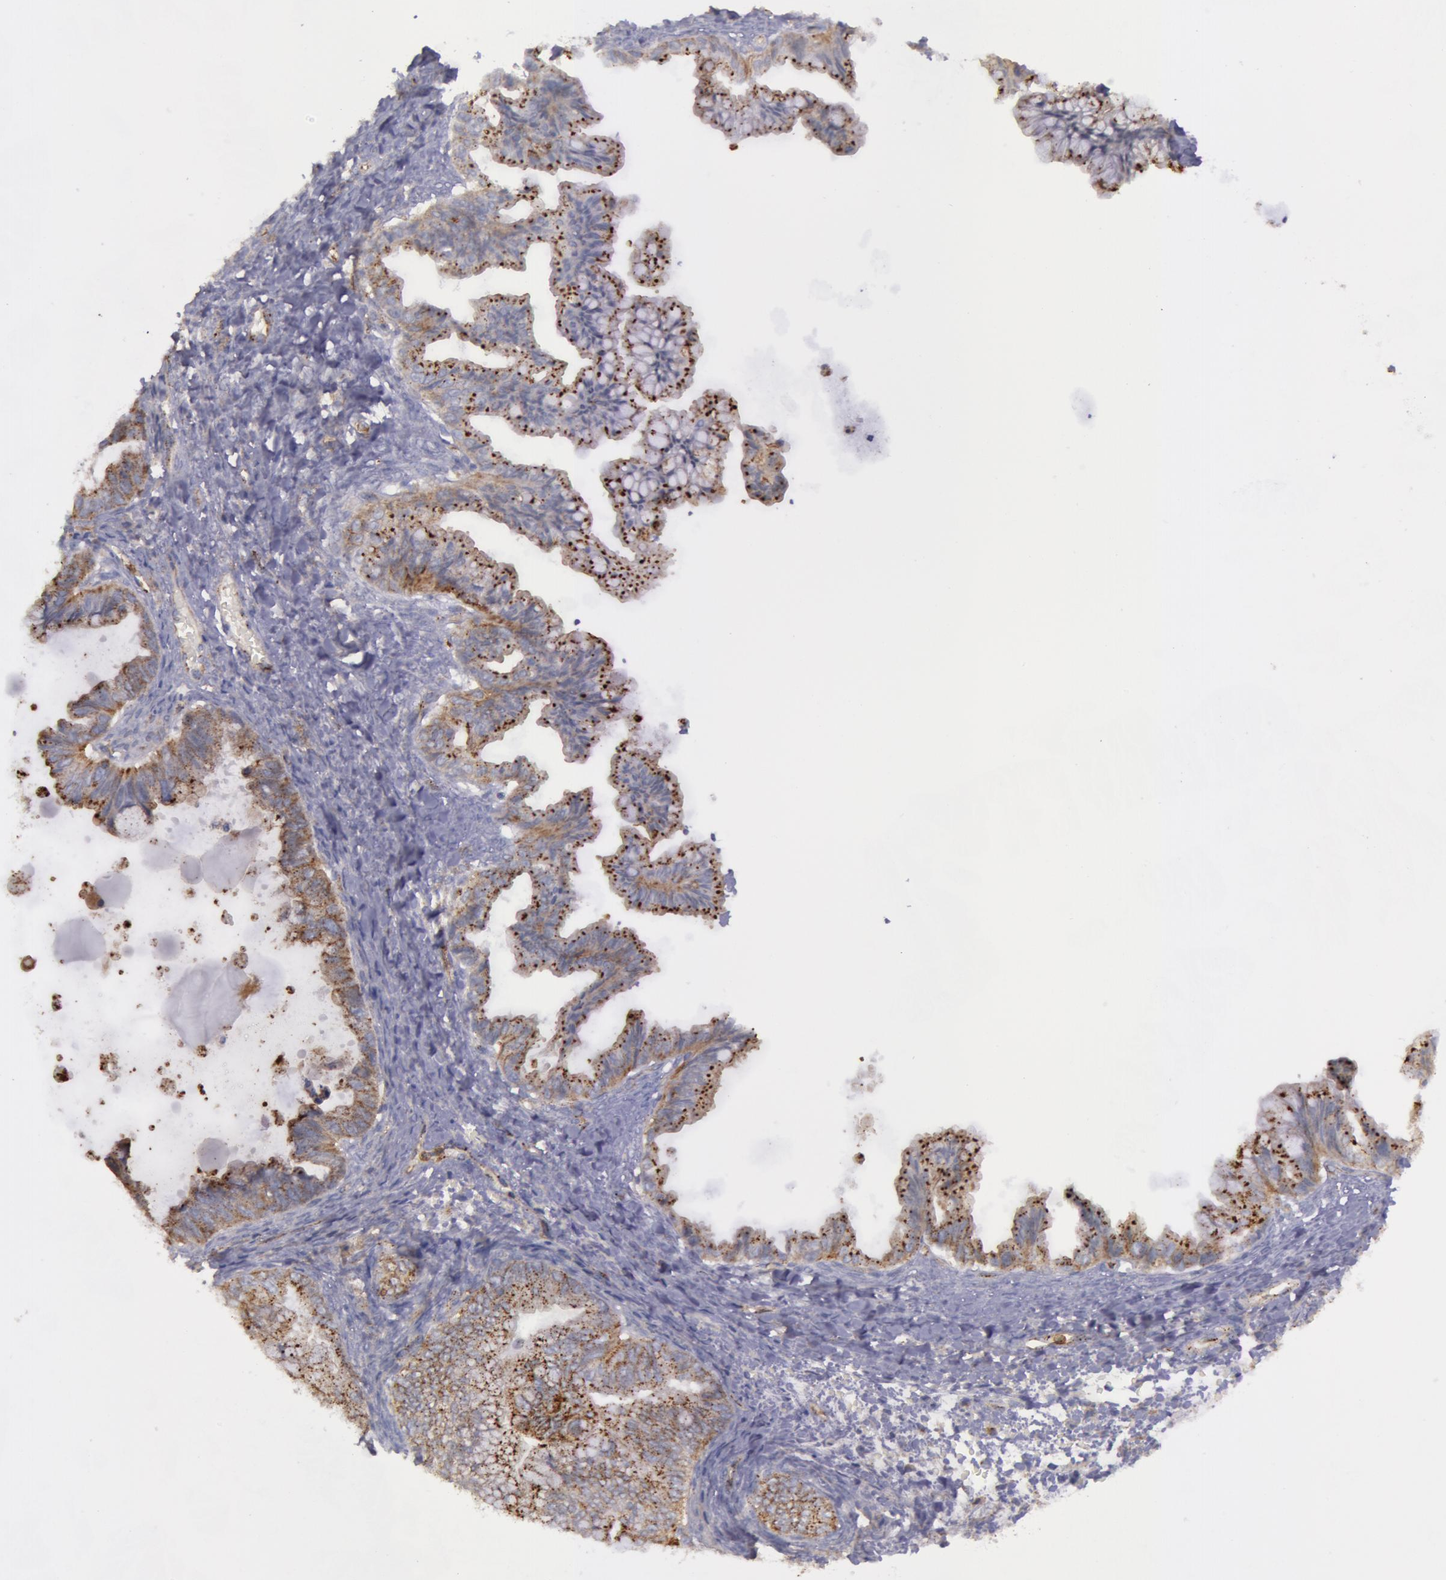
{"staining": {"intensity": "weak", "quantity": ">75%", "location": "cytoplasmic/membranous"}, "tissue": "ovarian cancer", "cell_type": "Tumor cells", "image_type": "cancer", "snomed": [{"axis": "morphology", "description": "Cystadenocarcinoma, mucinous, NOS"}, {"axis": "topography", "description": "Ovary"}], "caption": "This micrograph shows immunohistochemistry staining of mucinous cystadenocarcinoma (ovarian), with low weak cytoplasmic/membranous positivity in approximately >75% of tumor cells.", "gene": "FLOT2", "patient": {"sex": "female", "age": 36}}